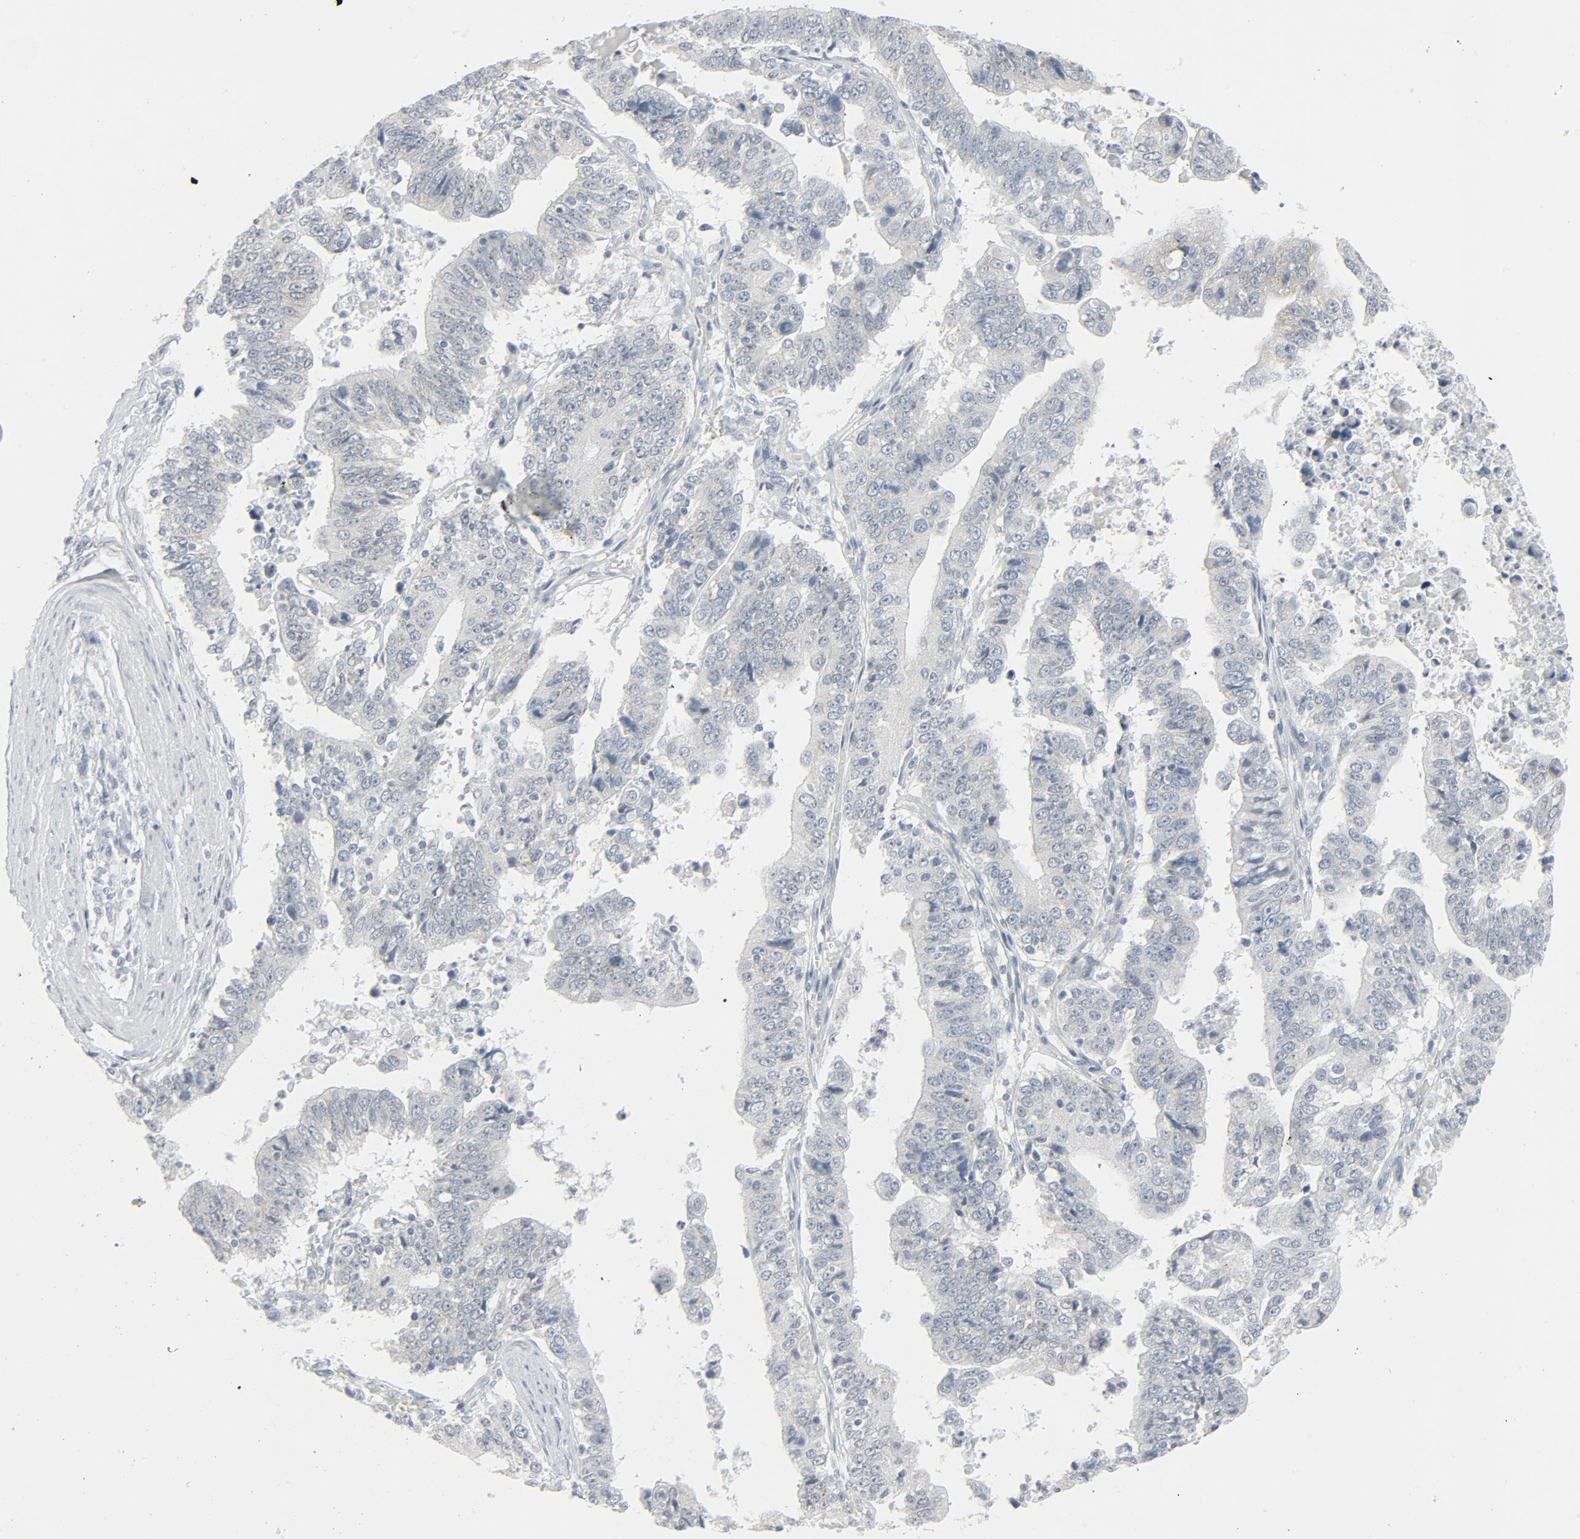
{"staining": {"intensity": "negative", "quantity": "none", "location": "none"}, "tissue": "stomach cancer", "cell_type": "Tumor cells", "image_type": "cancer", "snomed": [{"axis": "morphology", "description": "Adenocarcinoma, NOS"}, {"axis": "topography", "description": "Stomach, upper"}], "caption": "Stomach cancer was stained to show a protein in brown. There is no significant staining in tumor cells.", "gene": "FGFR3", "patient": {"sex": "female", "age": 50}}